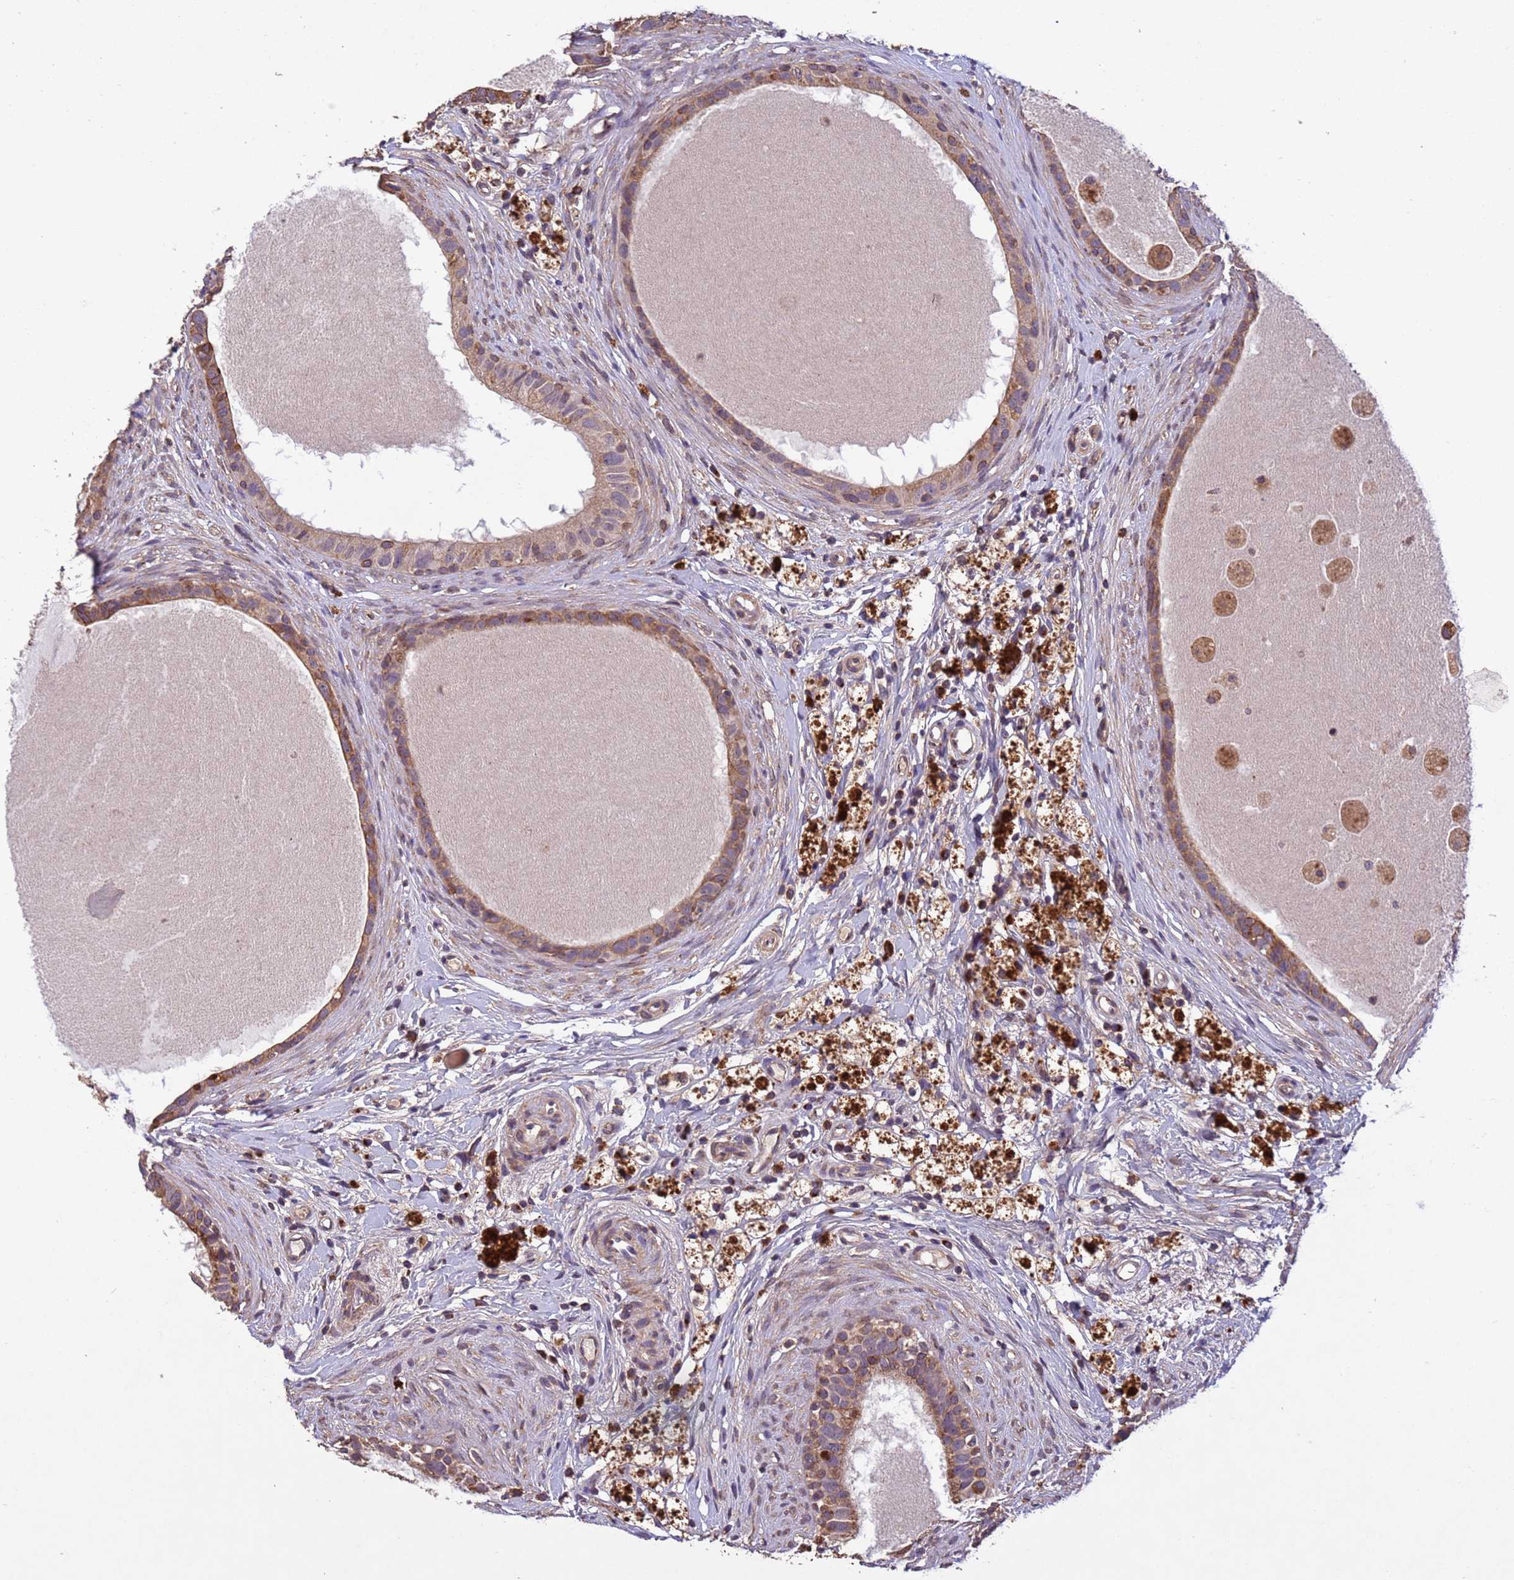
{"staining": {"intensity": "moderate", "quantity": ">75%", "location": "cytoplasmic/membranous"}, "tissue": "epididymis", "cell_type": "Glandular cells", "image_type": "normal", "snomed": [{"axis": "morphology", "description": "Normal tissue, NOS"}, {"axis": "topography", "description": "Epididymis"}], "caption": "Immunohistochemistry (IHC) histopathology image of benign human epididymis stained for a protein (brown), which displays medium levels of moderate cytoplasmic/membranous staining in approximately >75% of glandular cells.", "gene": "FASTKD1", "patient": {"sex": "male", "age": 80}}